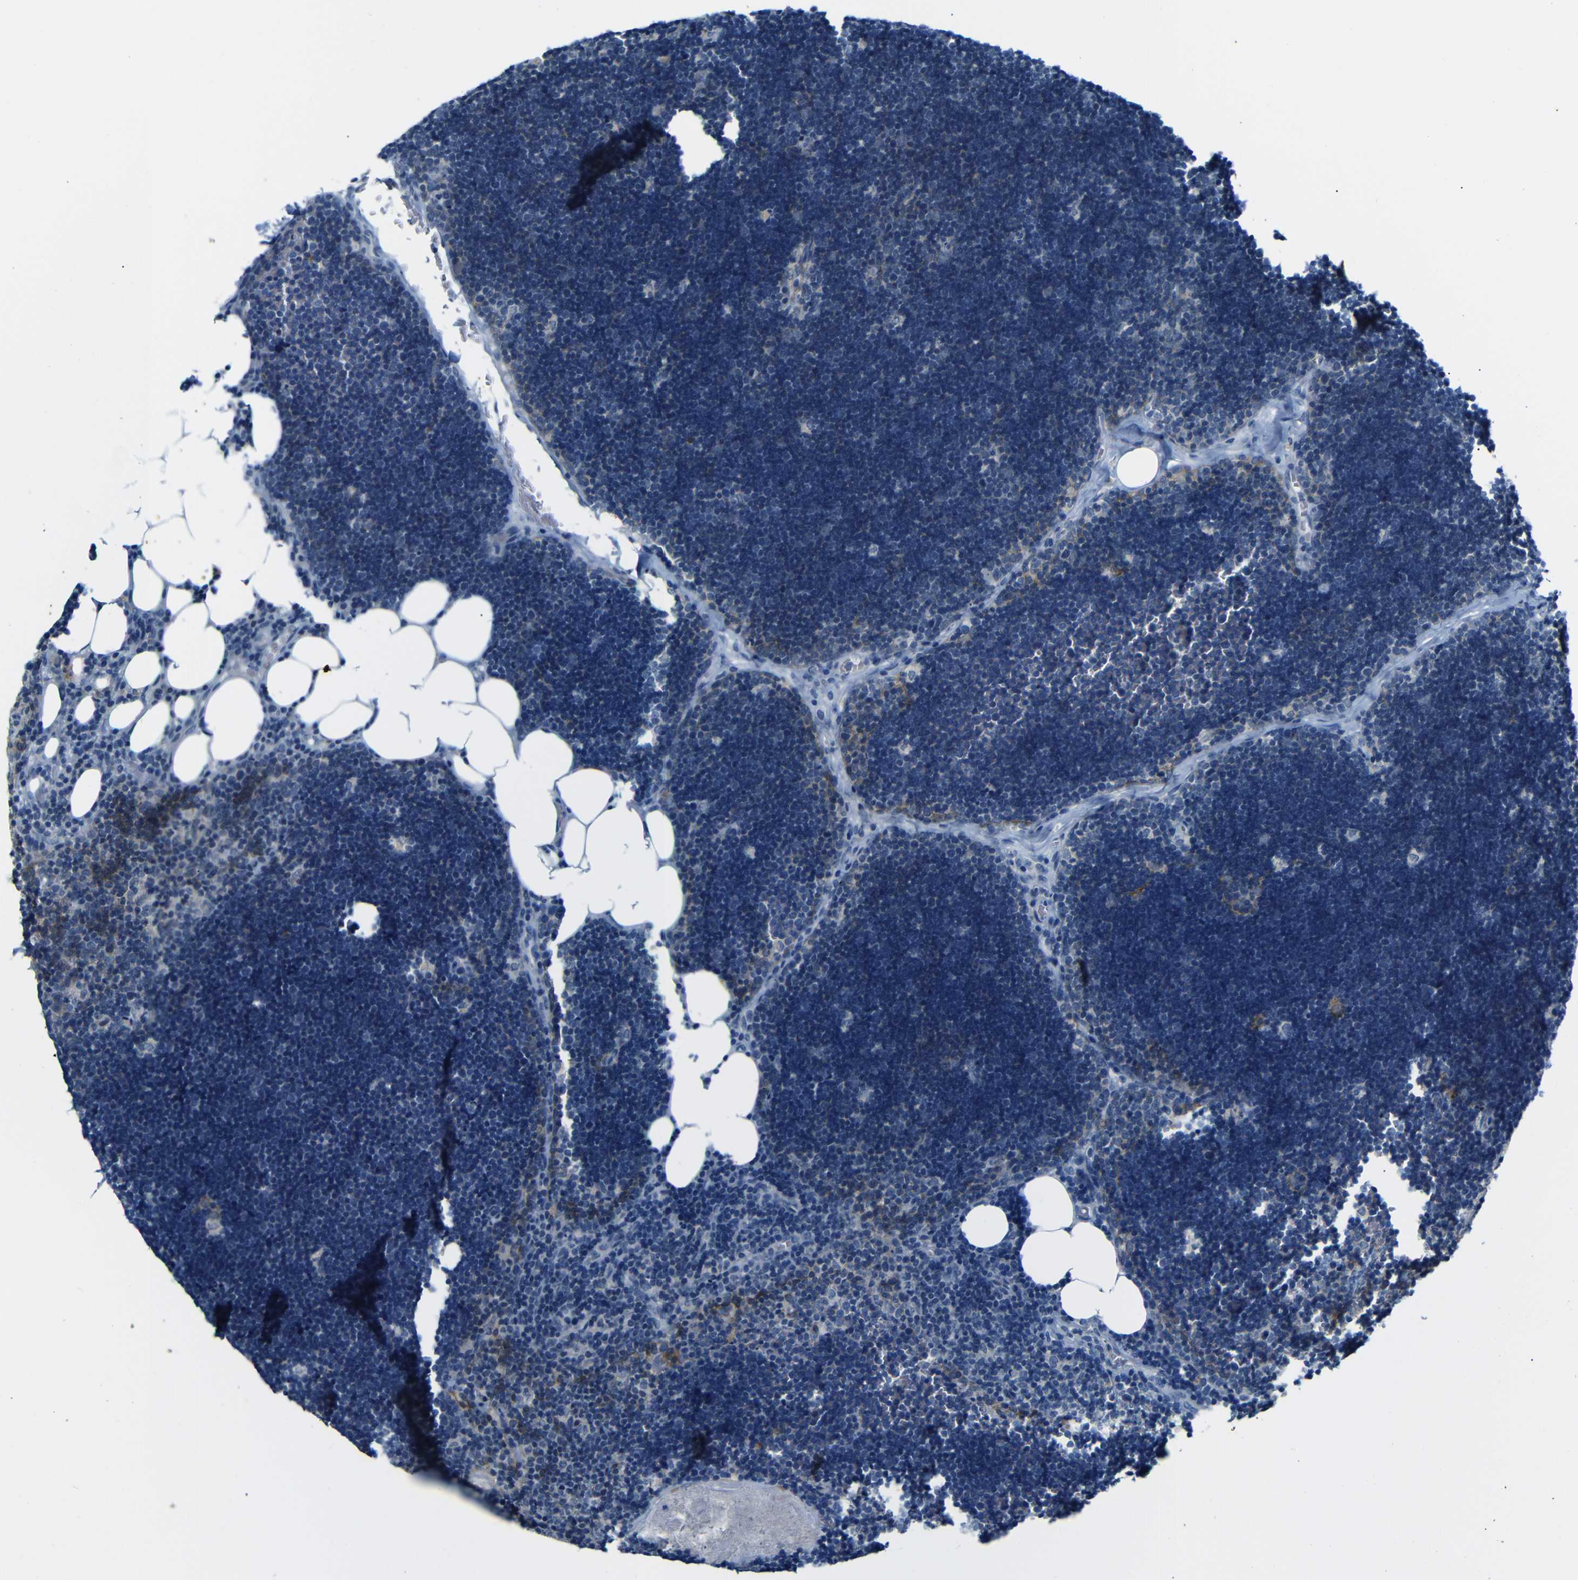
{"staining": {"intensity": "negative", "quantity": "none", "location": "none"}, "tissue": "lymph node", "cell_type": "Germinal center cells", "image_type": "normal", "snomed": [{"axis": "morphology", "description": "Normal tissue, NOS"}, {"axis": "topography", "description": "Lymph node"}], "caption": "Immunohistochemical staining of unremarkable lymph node shows no significant staining in germinal center cells.", "gene": "ANK3", "patient": {"sex": "male", "age": 33}}